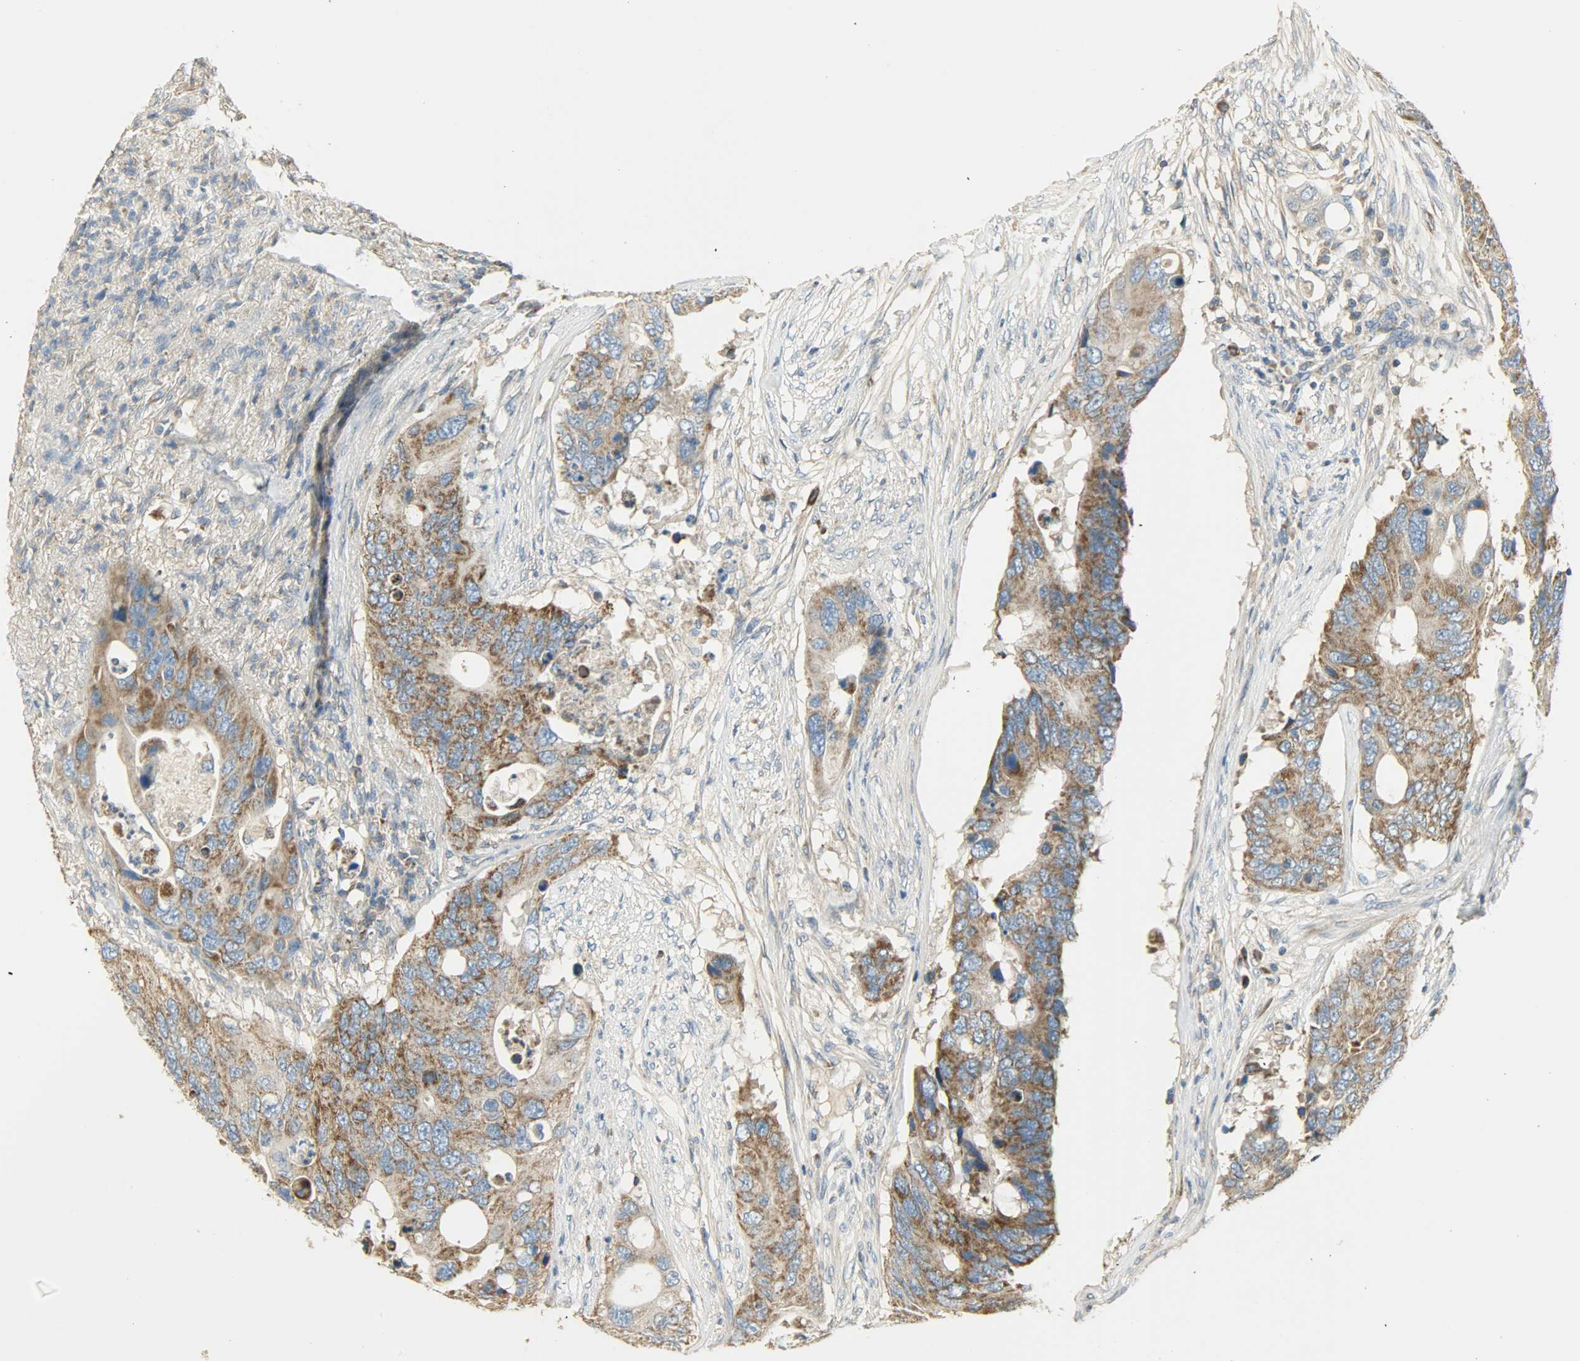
{"staining": {"intensity": "strong", "quantity": ">75%", "location": "cytoplasmic/membranous"}, "tissue": "colorectal cancer", "cell_type": "Tumor cells", "image_type": "cancer", "snomed": [{"axis": "morphology", "description": "Adenocarcinoma, NOS"}, {"axis": "topography", "description": "Colon"}], "caption": "Immunohistochemical staining of colorectal cancer (adenocarcinoma) reveals strong cytoplasmic/membranous protein positivity in approximately >75% of tumor cells. Nuclei are stained in blue.", "gene": "NNT", "patient": {"sex": "male", "age": 71}}